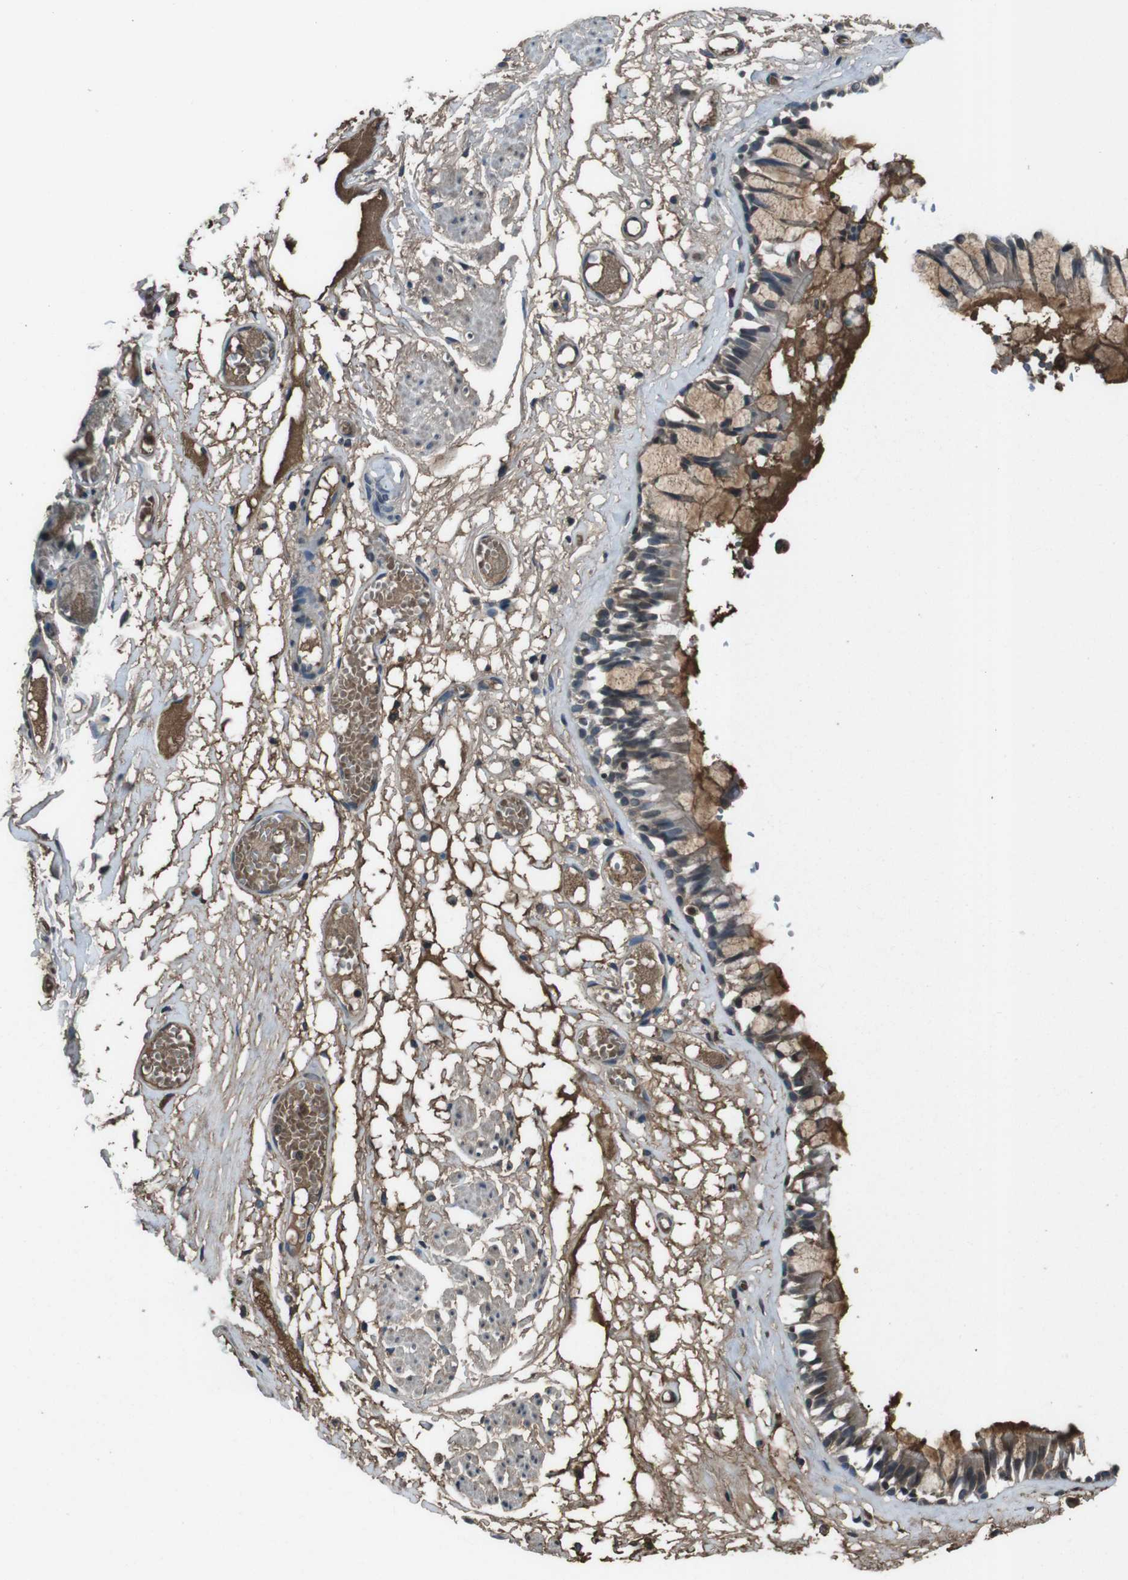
{"staining": {"intensity": "weak", "quantity": "25%-75%", "location": "cytoplasmic/membranous"}, "tissue": "bronchus", "cell_type": "Respiratory epithelial cells", "image_type": "normal", "snomed": [{"axis": "morphology", "description": "Normal tissue, NOS"}, {"axis": "morphology", "description": "Inflammation, NOS"}, {"axis": "topography", "description": "Cartilage tissue"}, {"axis": "topography", "description": "Lung"}], "caption": "DAB immunohistochemical staining of normal bronchus displays weak cytoplasmic/membranous protein expression in approximately 25%-75% of respiratory epithelial cells.", "gene": "UGT1A6", "patient": {"sex": "male", "age": 71}}